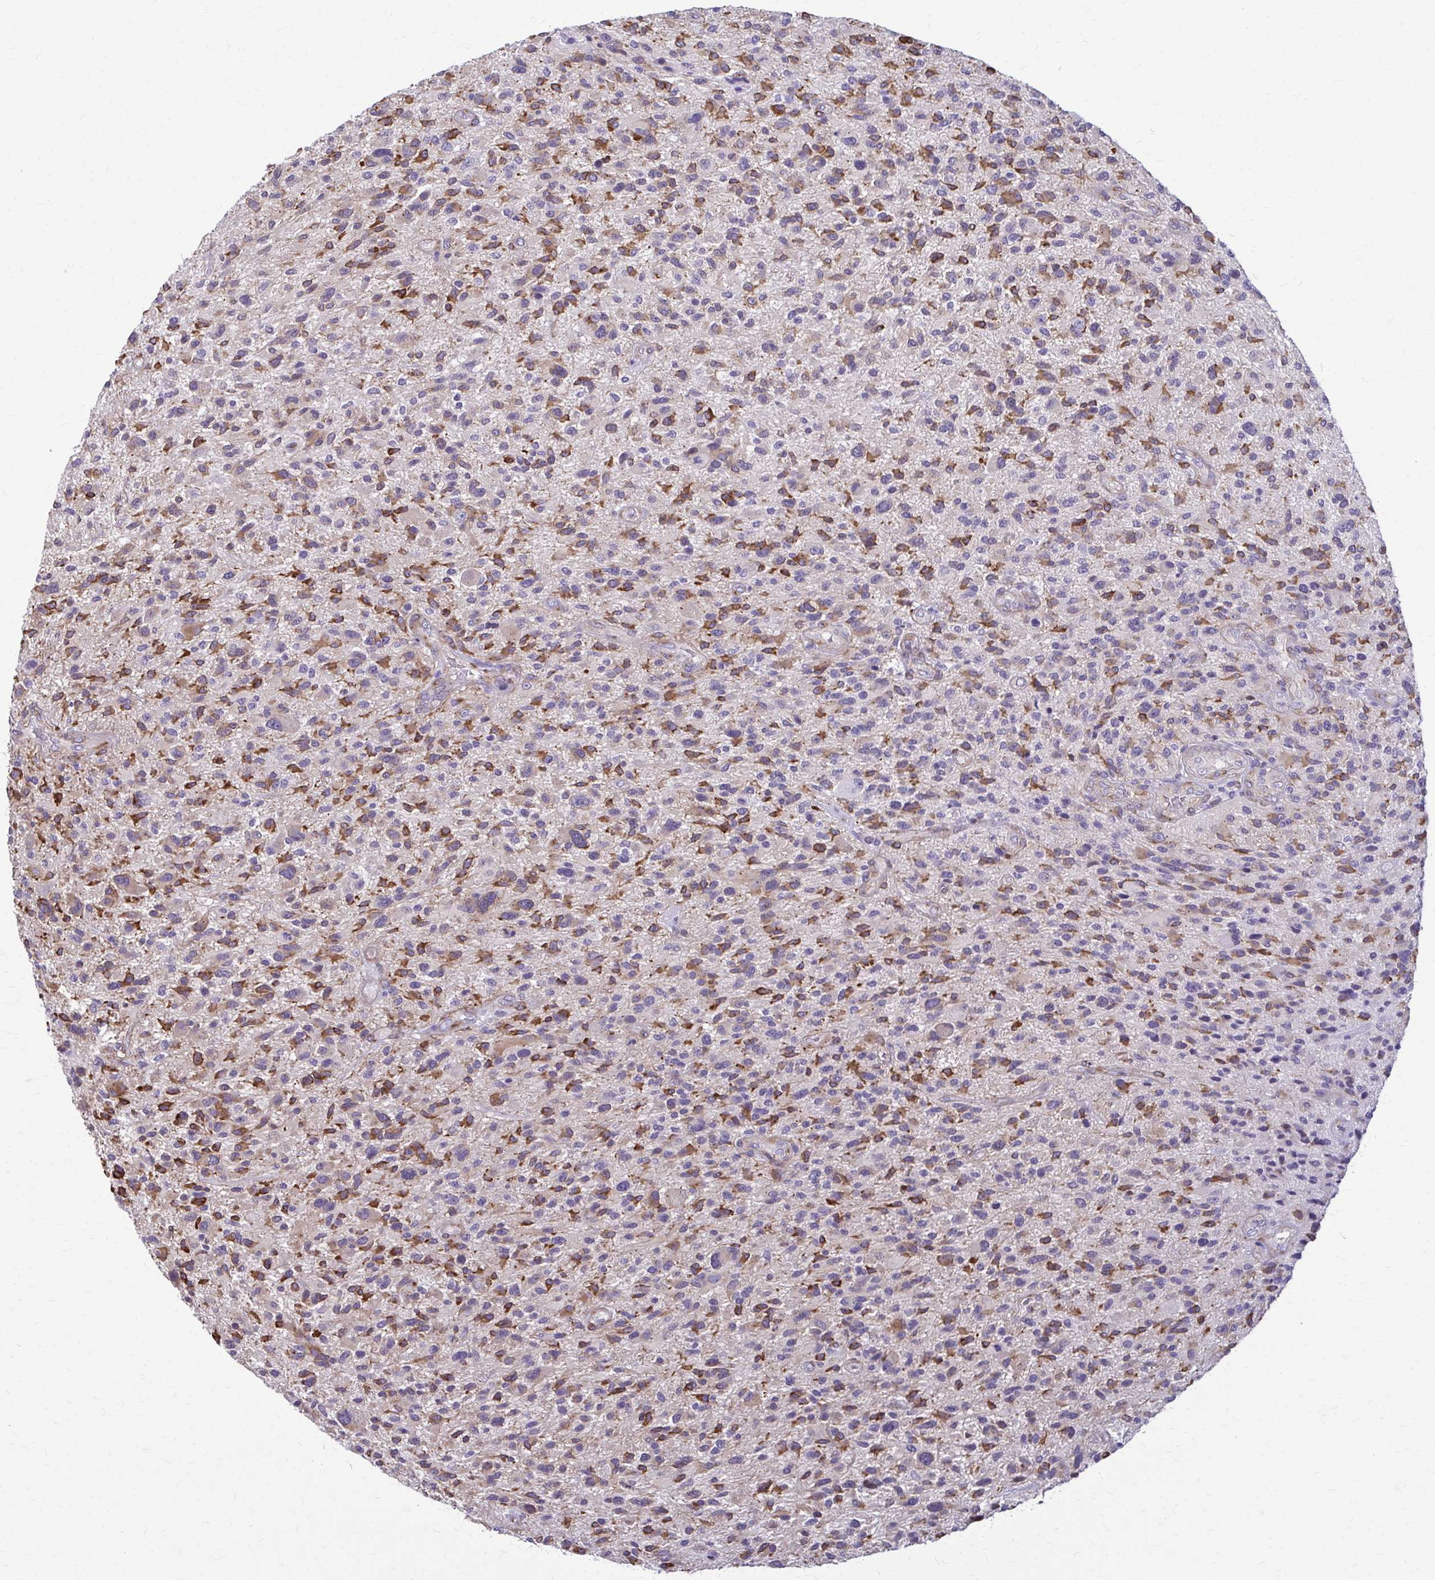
{"staining": {"intensity": "moderate", "quantity": "25%-75%", "location": "cytoplasmic/membranous"}, "tissue": "glioma", "cell_type": "Tumor cells", "image_type": "cancer", "snomed": [{"axis": "morphology", "description": "Glioma, malignant, High grade"}, {"axis": "topography", "description": "Brain"}], "caption": "An image showing moderate cytoplasmic/membranous positivity in approximately 25%-75% of tumor cells in malignant glioma (high-grade), as visualized by brown immunohistochemical staining.", "gene": "DEPP1", "patient": {"sex": "male", "age": 47}}